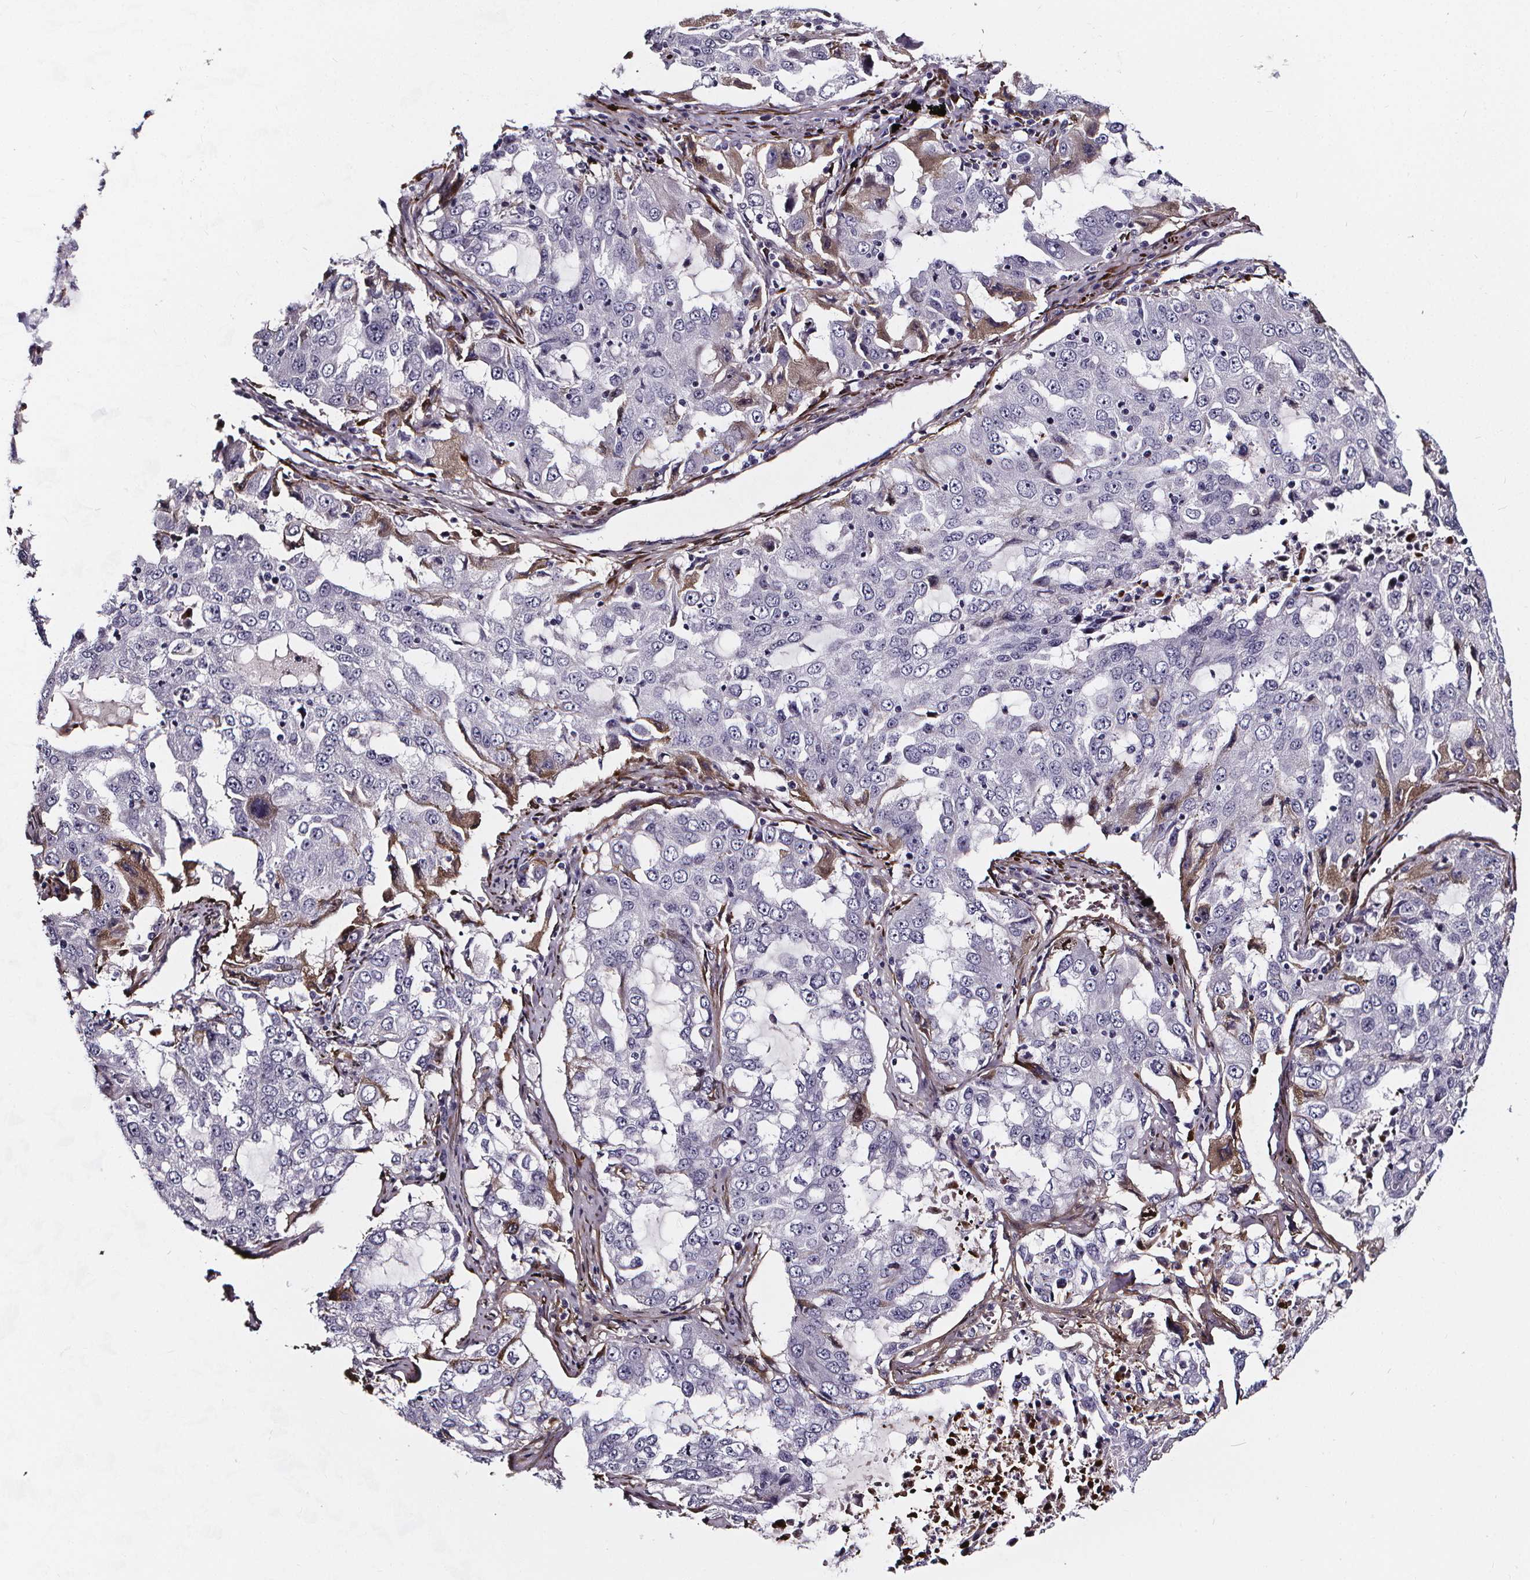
{"staining": {"intensity": "negative", "quantity": "none", "location": "none"}, "tissue": "lung cancer", "cell_type": "Tumor cells", "image_type": "cancer", "snomed": [{"axis": "morphology", "description": "Adenocarcinoma, NOS"}, {"axis": "topography", "description": "Lung"}], "caption": "This is an immunohistochemistry image of adenocarcinoma (lung). There is no positivity in tumor cells.", "gene": "AEBP1", "patient": {"sex": "female", "age": 61}}